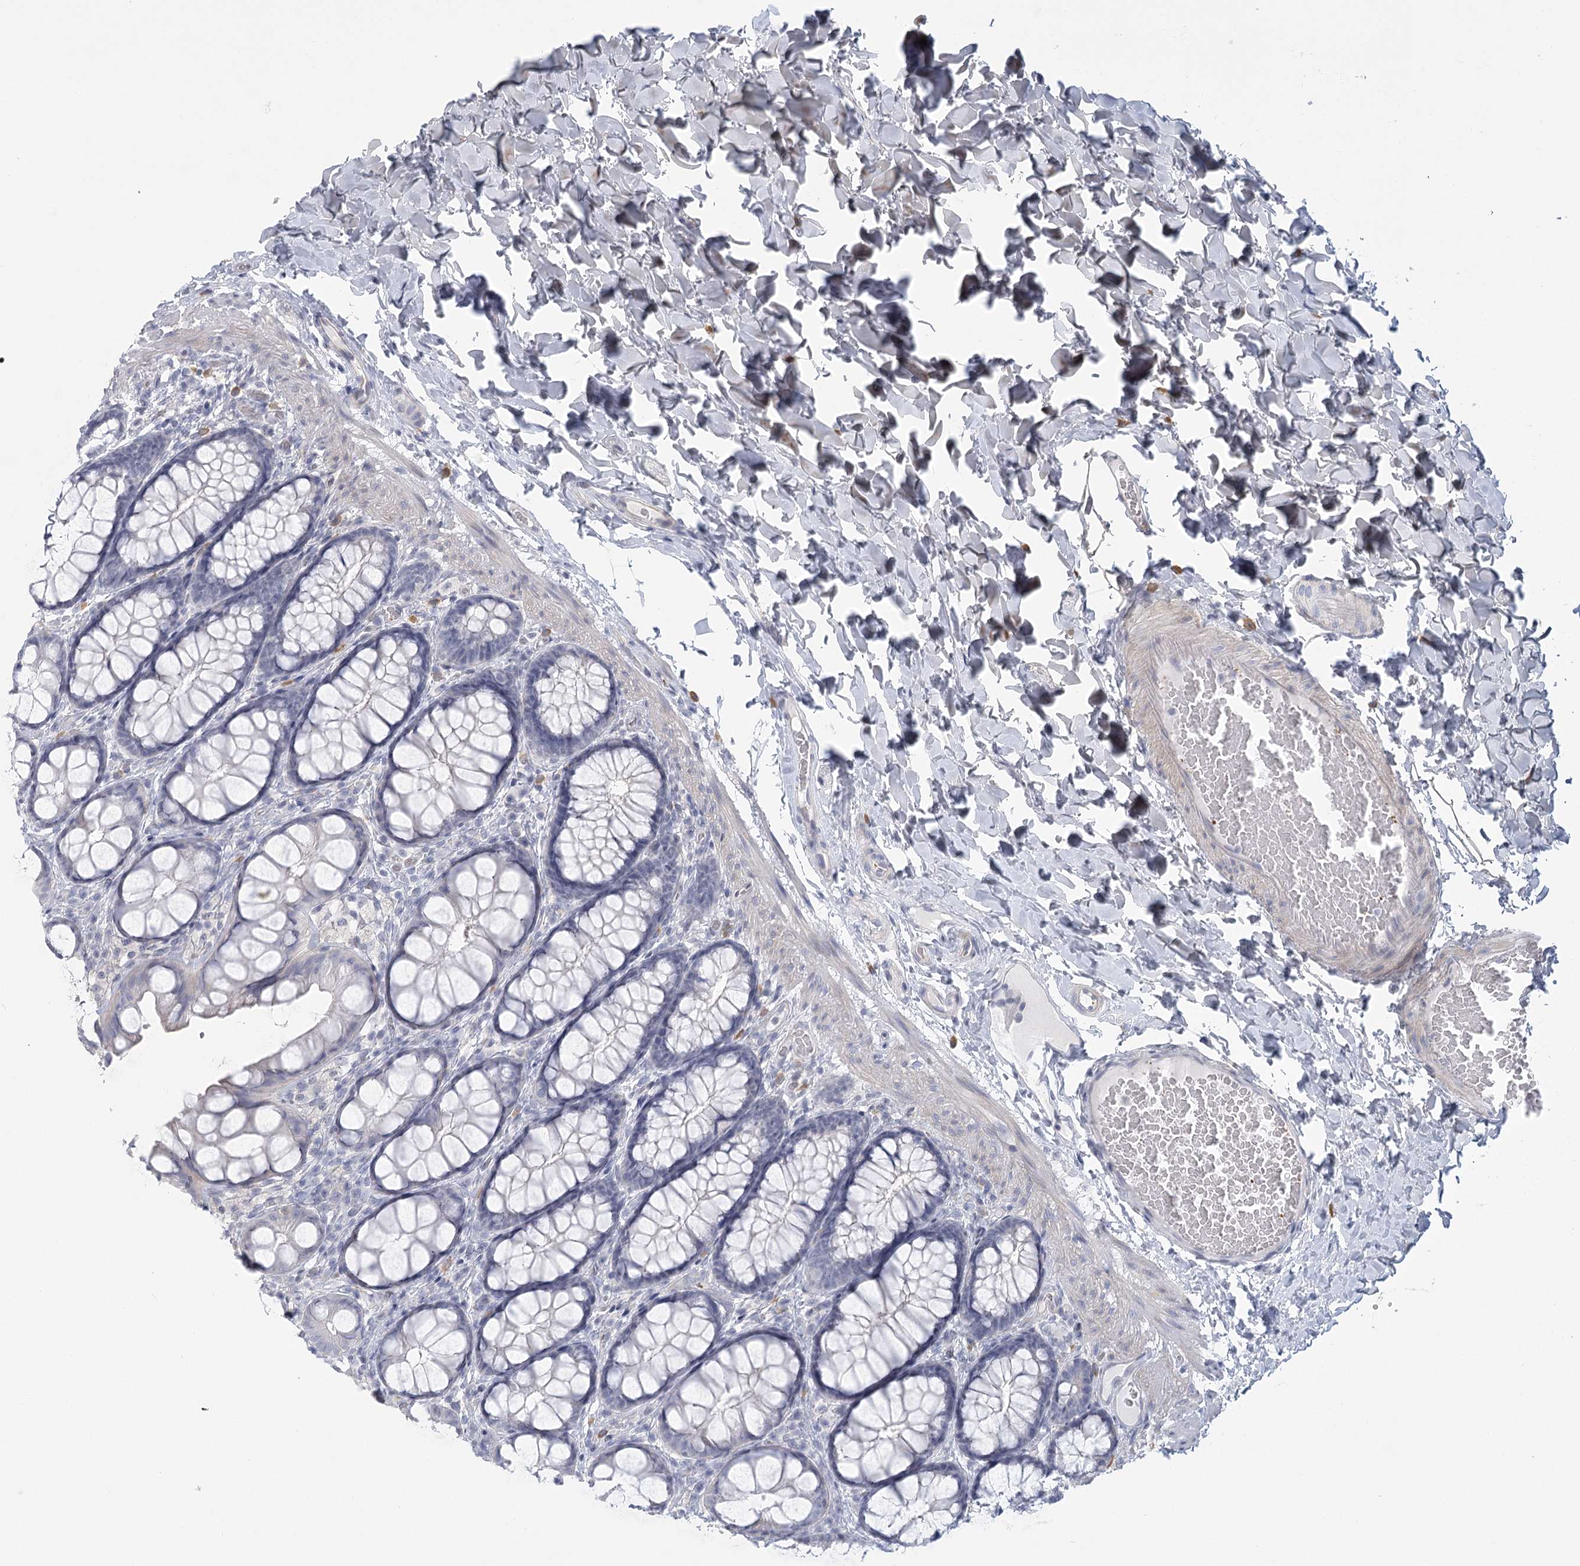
{"staining": {"intensity": "negative", "quantity": "none", "location": "none"}, "tissue": "colon", "cell_type": "Endothelial cells", "image_type": "normal", "snomed": [{"axis": "morphology", "description": "Normal tissue, NOS"}, {"axis": "topography", "description": "Colon"}], "caption": "A high-resolution image shows immunohistochemistry staining of unremarkable colon, which demonstrates no significant staining in endothelial cells. (Stains: DAB immunohistochemistry (IHC) with hematoxylin counter stain, Microscopy: brightfield microscopy at high magnification).", "gene": "FAM76B", "patient": {"sex": "male", "age": 47}}